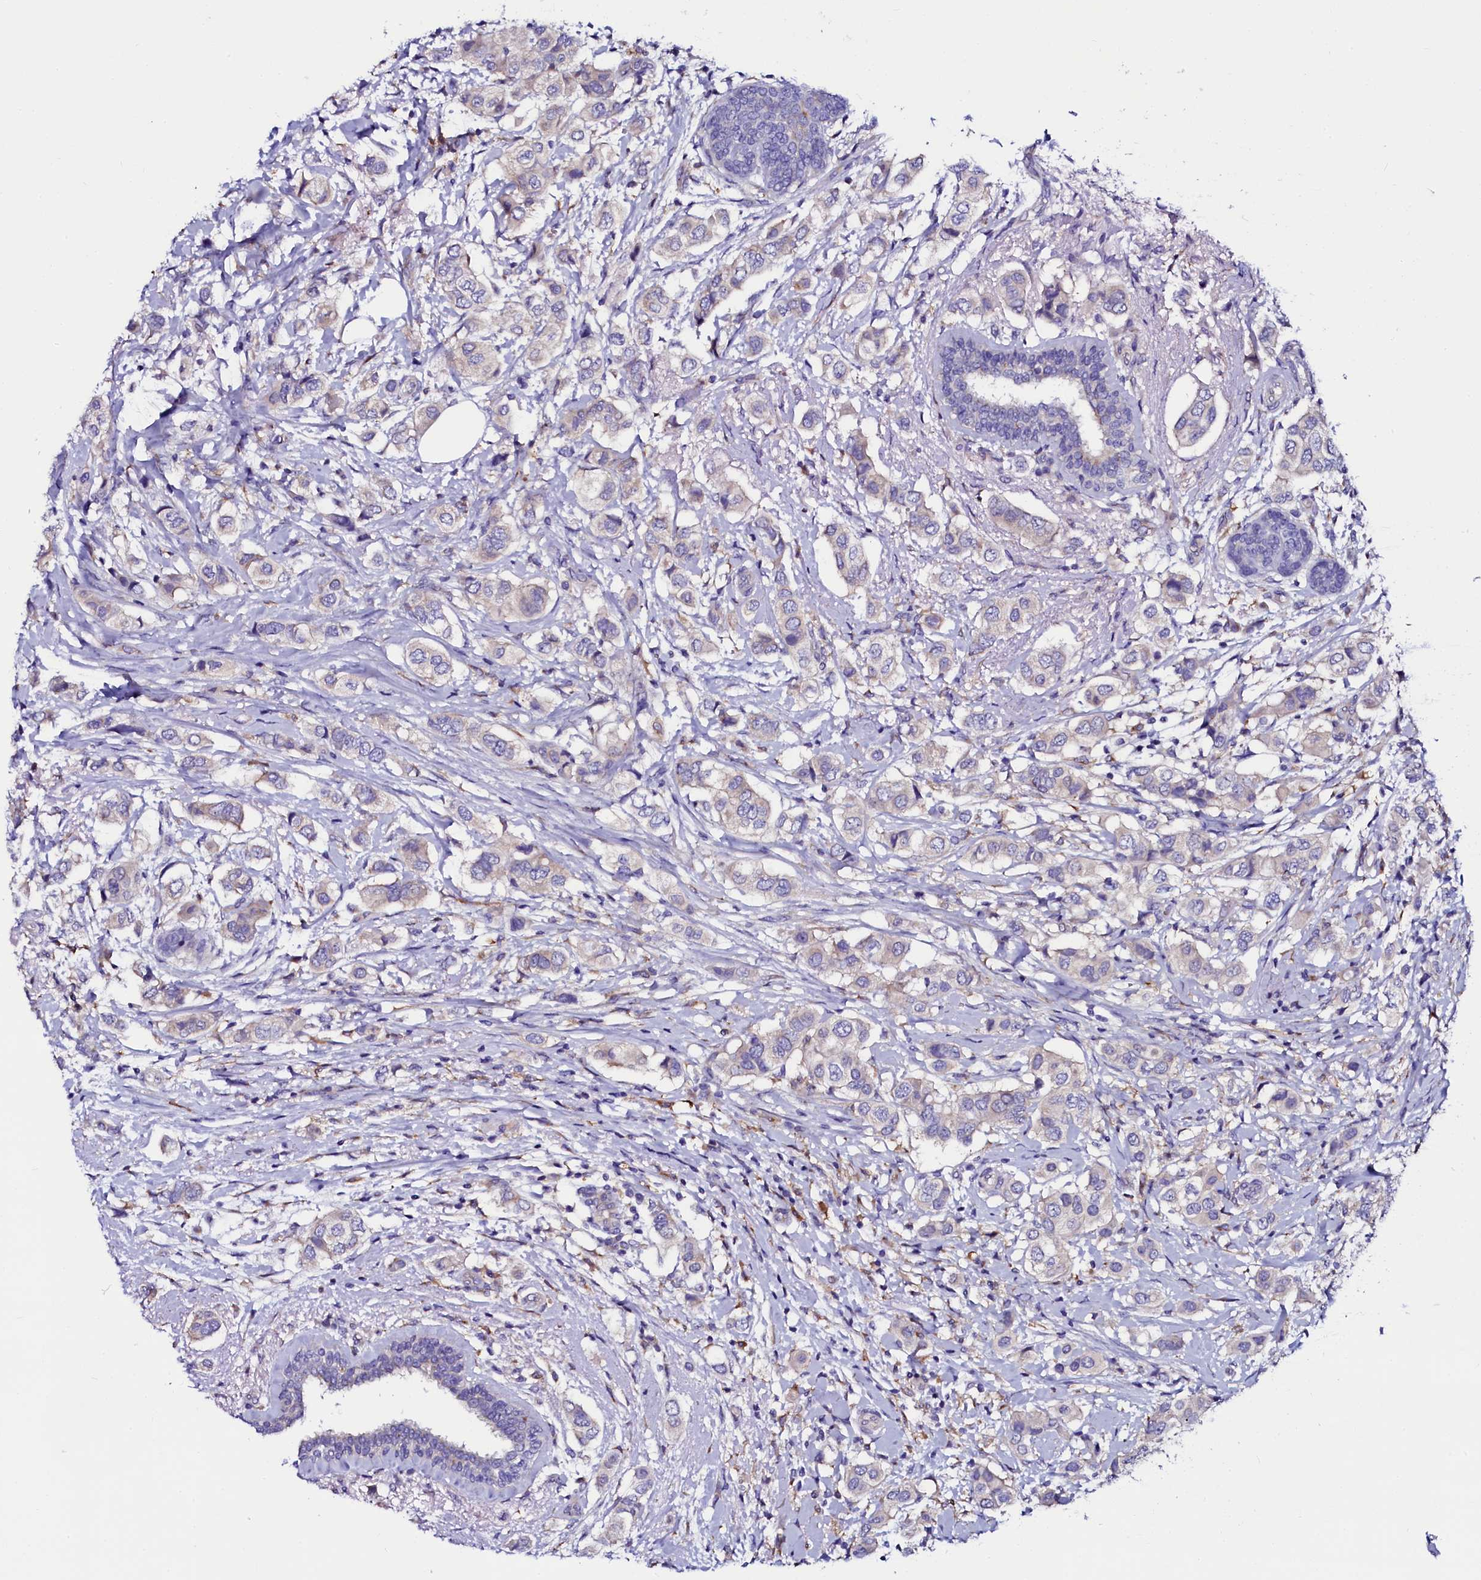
{"staining": {"intensity": "negative", "quantity": "none", "location": "none"}, "tissue": "breast cancer", "cell_type": "Tumor cells", "image_type": "cancer", "snomed": [{"axis": "morphology", "description": "Lobular carcinoma"}, {"axis": "topography", "description": "Breast"}], "caption": "IHC image of lobular carcinoma (breast) stained for a protein (brown), which demonstrates no staining in tumor cells.", "gene": "OTOL1", "patient": {"sex": "female", "age": 51}}